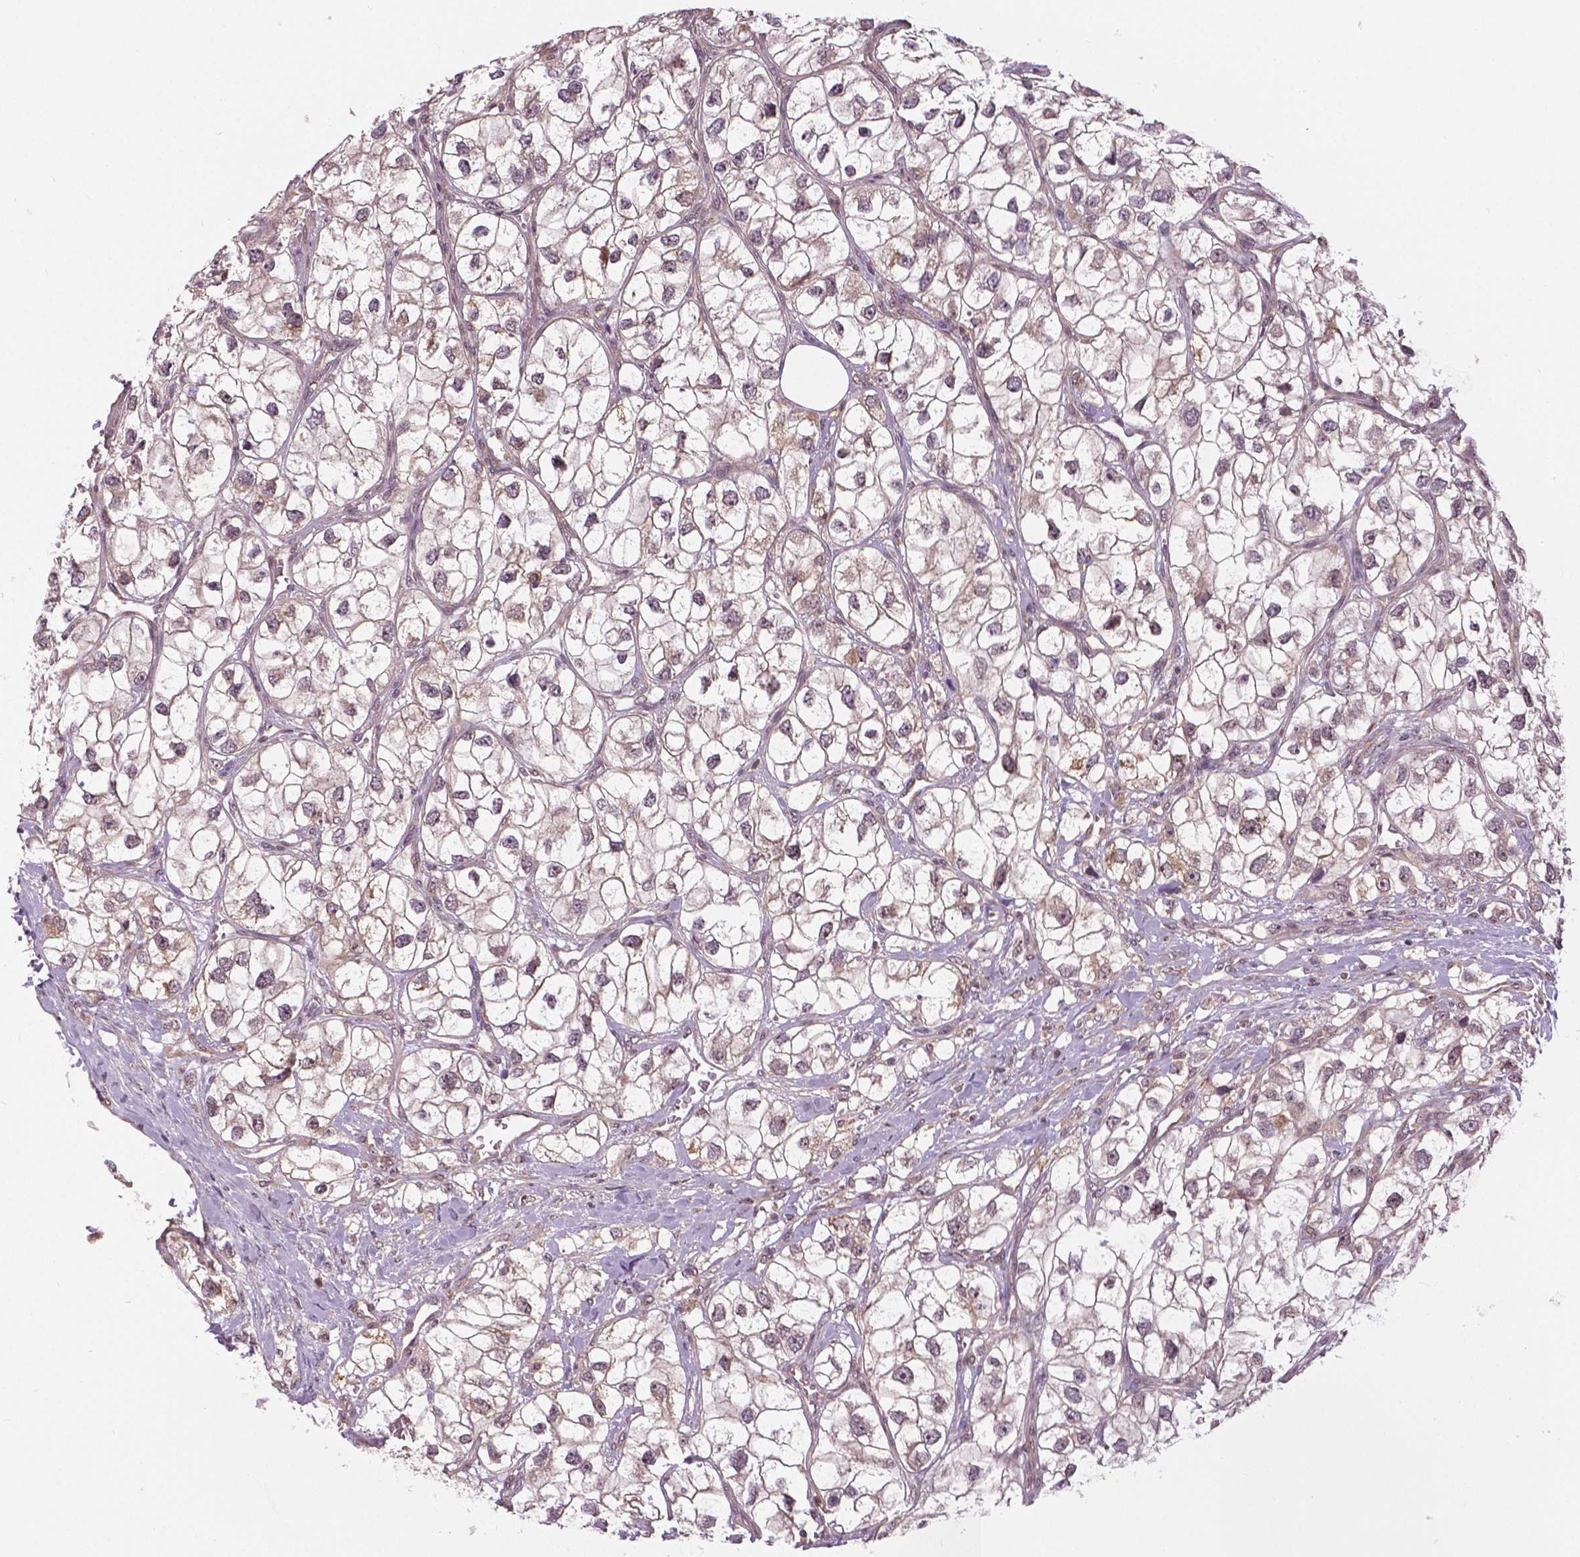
{"staining": {"intensity": "weak", "quantity": "25%-75%", "location": "cytoplasmic/membranous"}, "tissue": "renal cancer", "cell_type": "Tumor cells", "image_type": "cancer", "snomed": [{"axis": "morphology", "description": "Adenocarcinoma, NOS"}, {"axis": "topography", "description": "Kidney"}], "caption": "Protein expression analysis of human renal cancer reveals weak cytoplasmic/membranous expression in about 25%-75% of tumor cells. (IHC, brightfield microscopy, high magnification).", "gene": "ANXA13", "patient": {"sex": "male", "age": 59}}